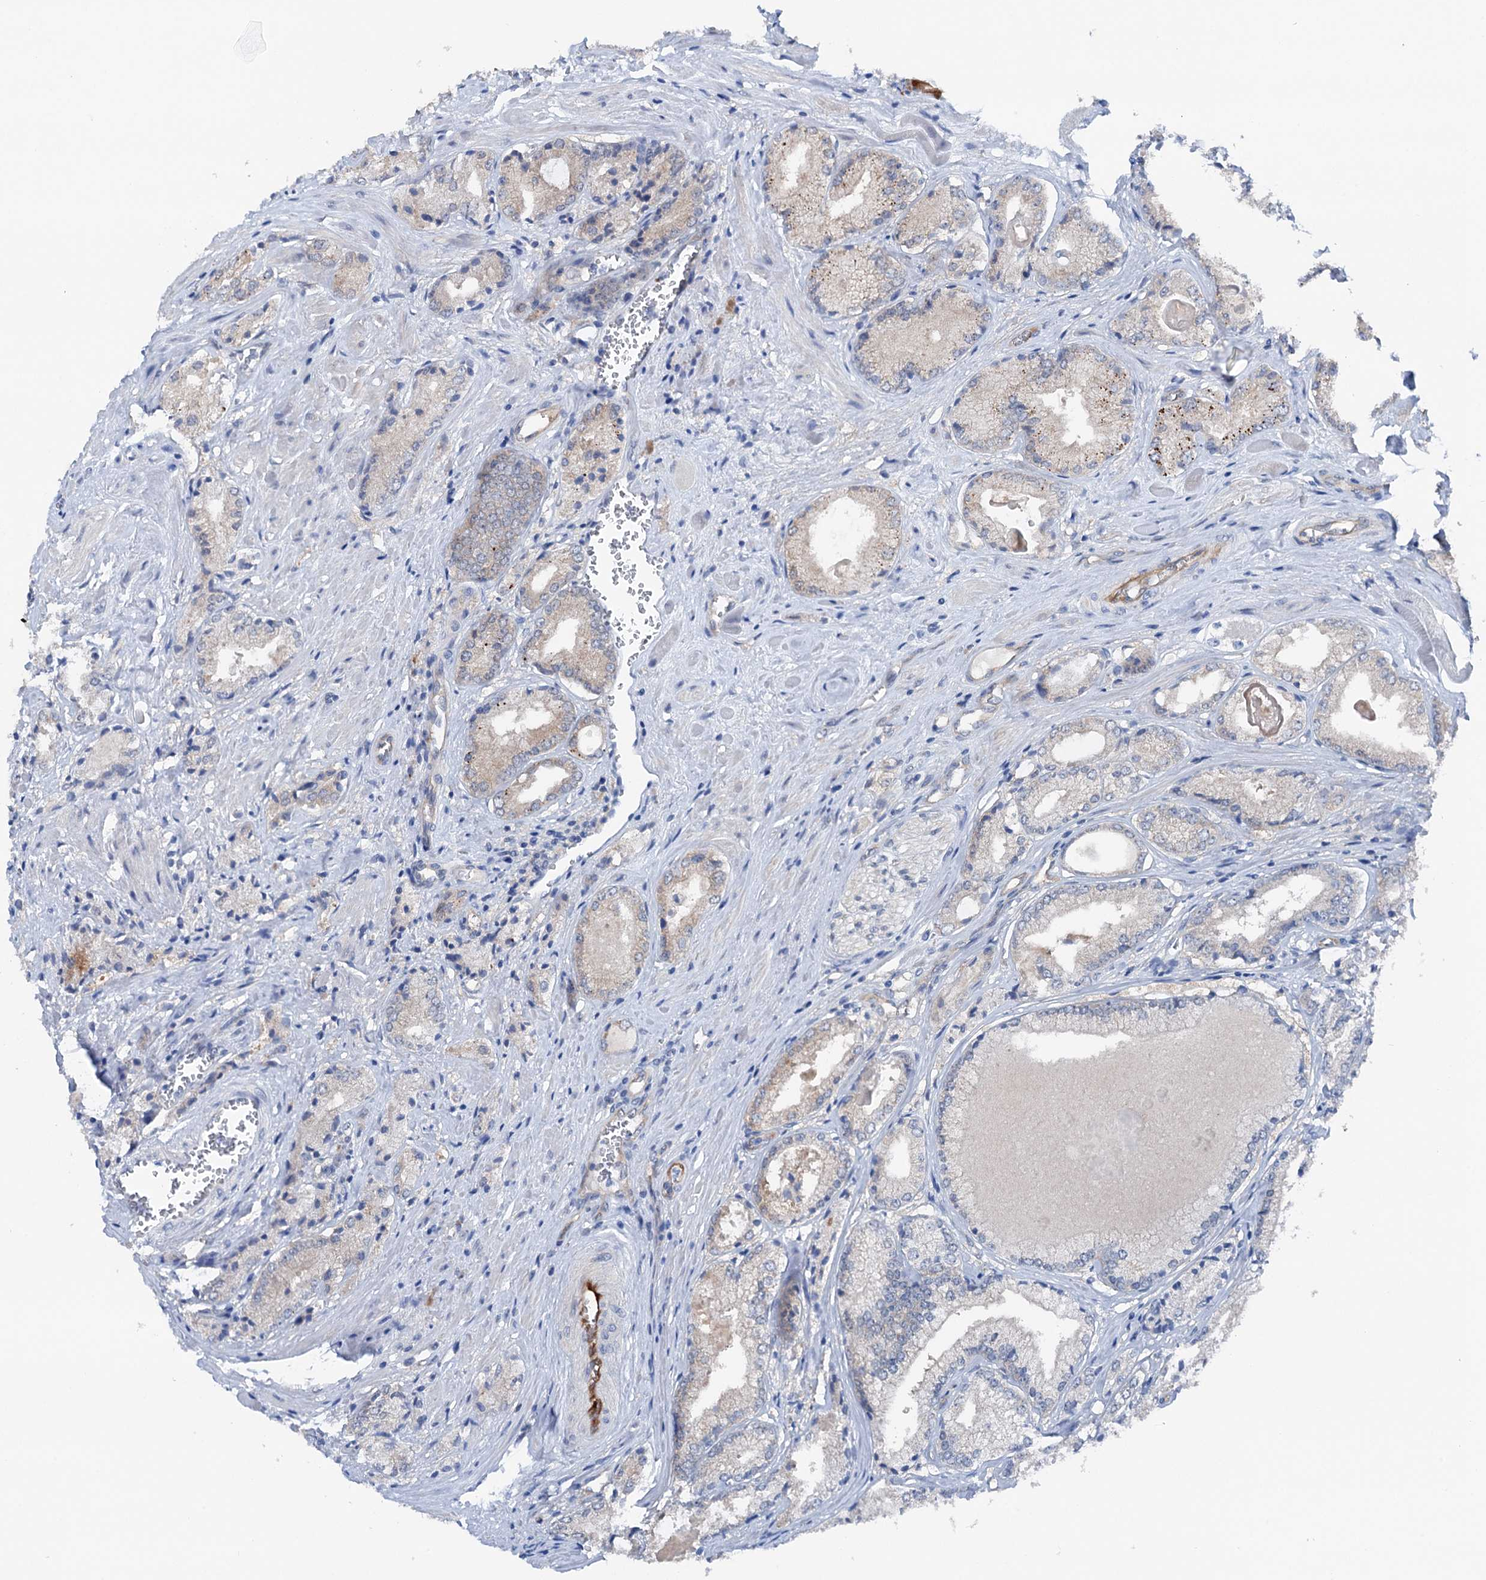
{"staining": {"intensity": "negative", "quantity": "none", "location": "none"}, "tissue": "prostate cancer", "cell_type": "Tumor cells", "image_type": "cancer", "snomed": [{"axis": "morphology", "description": "Adenocarcinoma, Low grade"}, {"axis": "topography", "description": "Prostate"}], "caption": "Immunohistochemistry (IHC) of human prostate cancer reveals no expression in tumor cells.", "gene": "SHROOM1", "patient": {"sex": "male", "age": 60}}